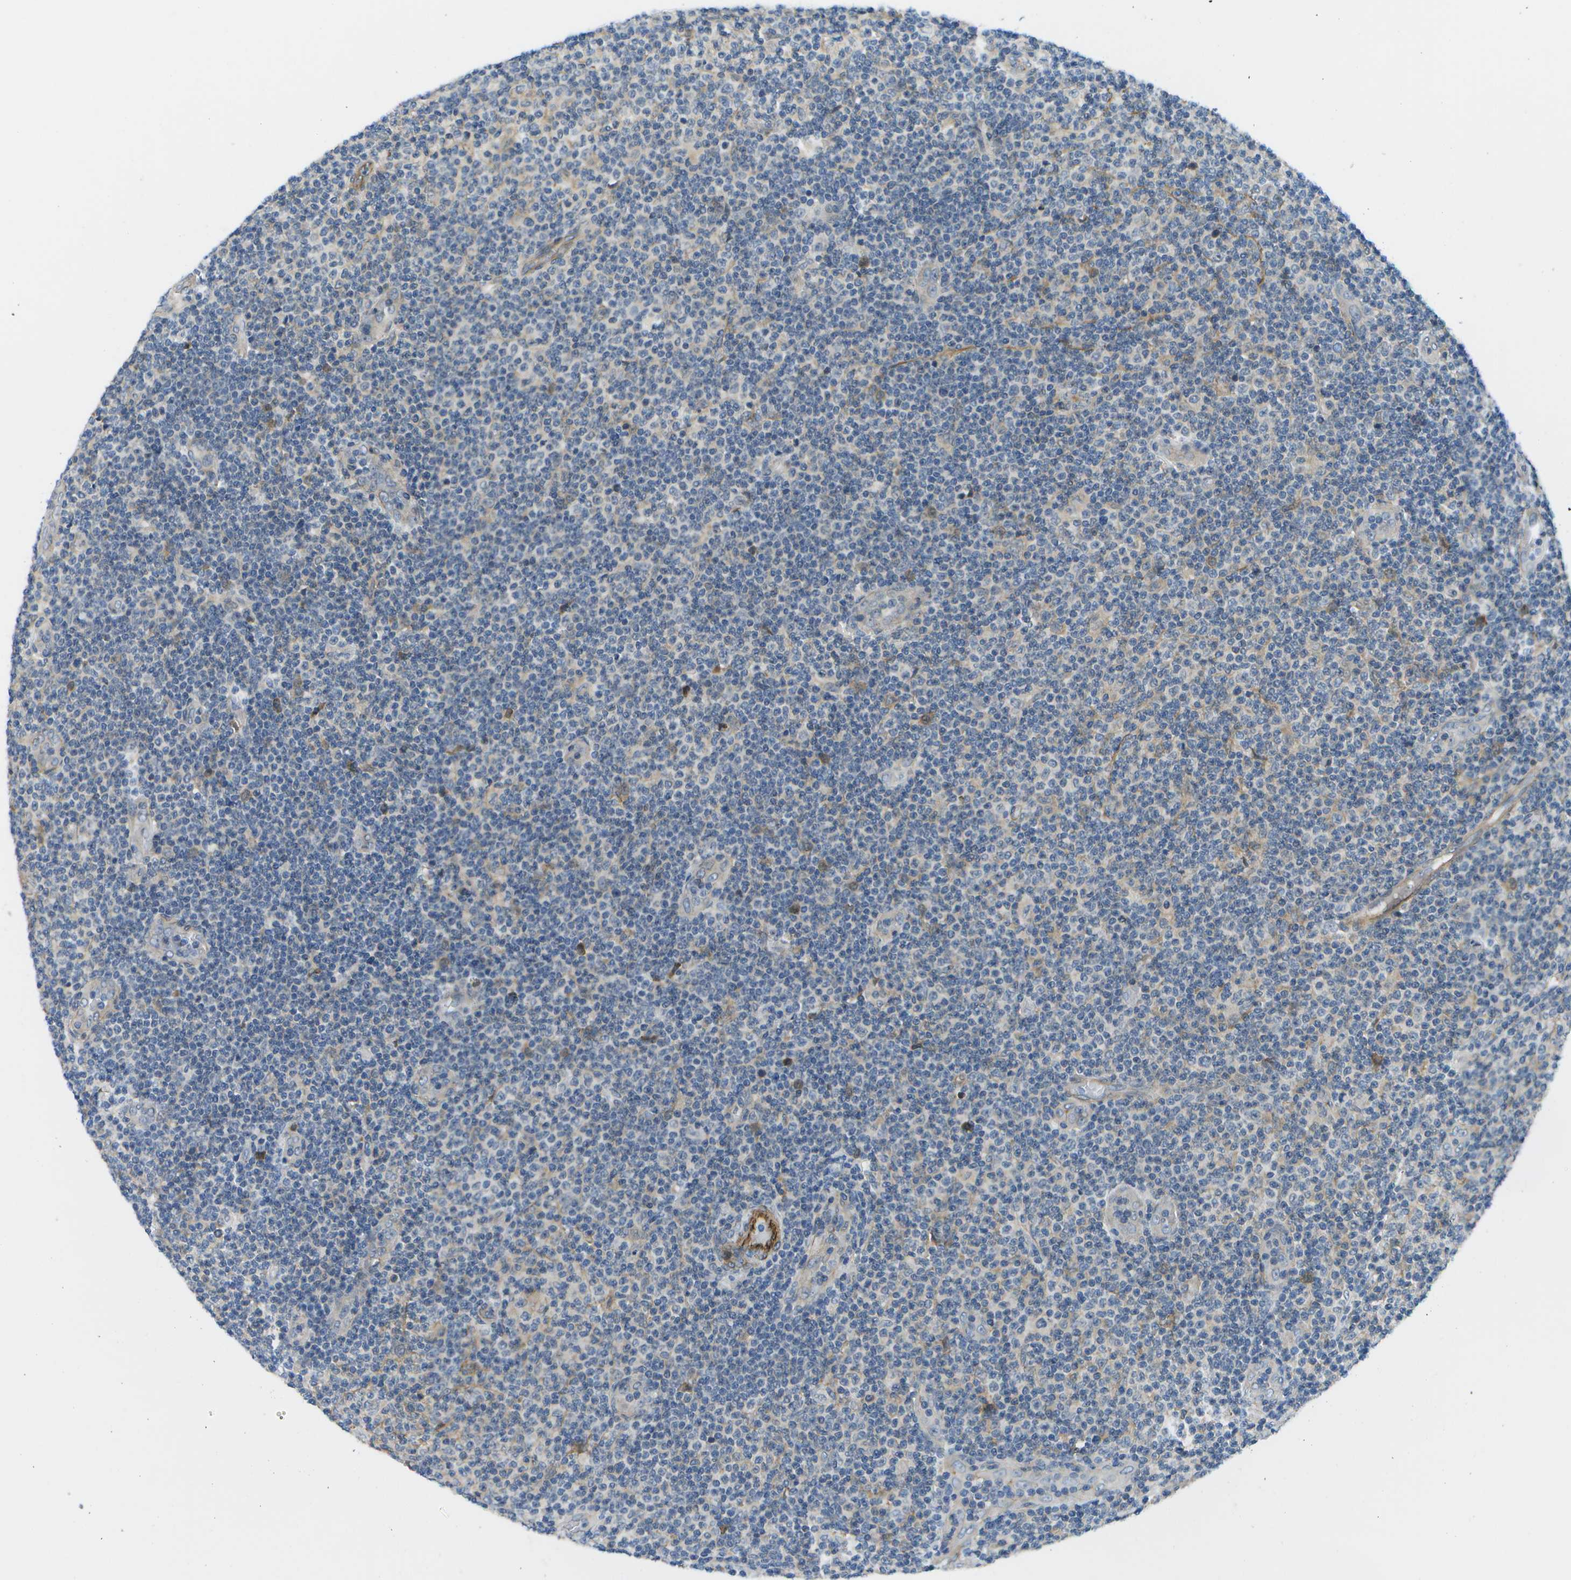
{"staining": {"intensity": "negative", "quantity": "none", "location": "none"}, "tissue": "lymphoma", "cell_type": "Tumor cells", "image_type": "cancer", "snomed": [{"axis": "morphology", "description": "Malignant lymphoma, non-Hodgkin's type, Low grade"}, {"axis": "topography", "description": "Lymph node"}], "caption": "Image shows no protein staining in tumor cells of low-grade malignant lymphoma, non-Hodgkin's type tissue.", "gene": "KIAA0040", "patient": {"sex": "male", "age": 83}}